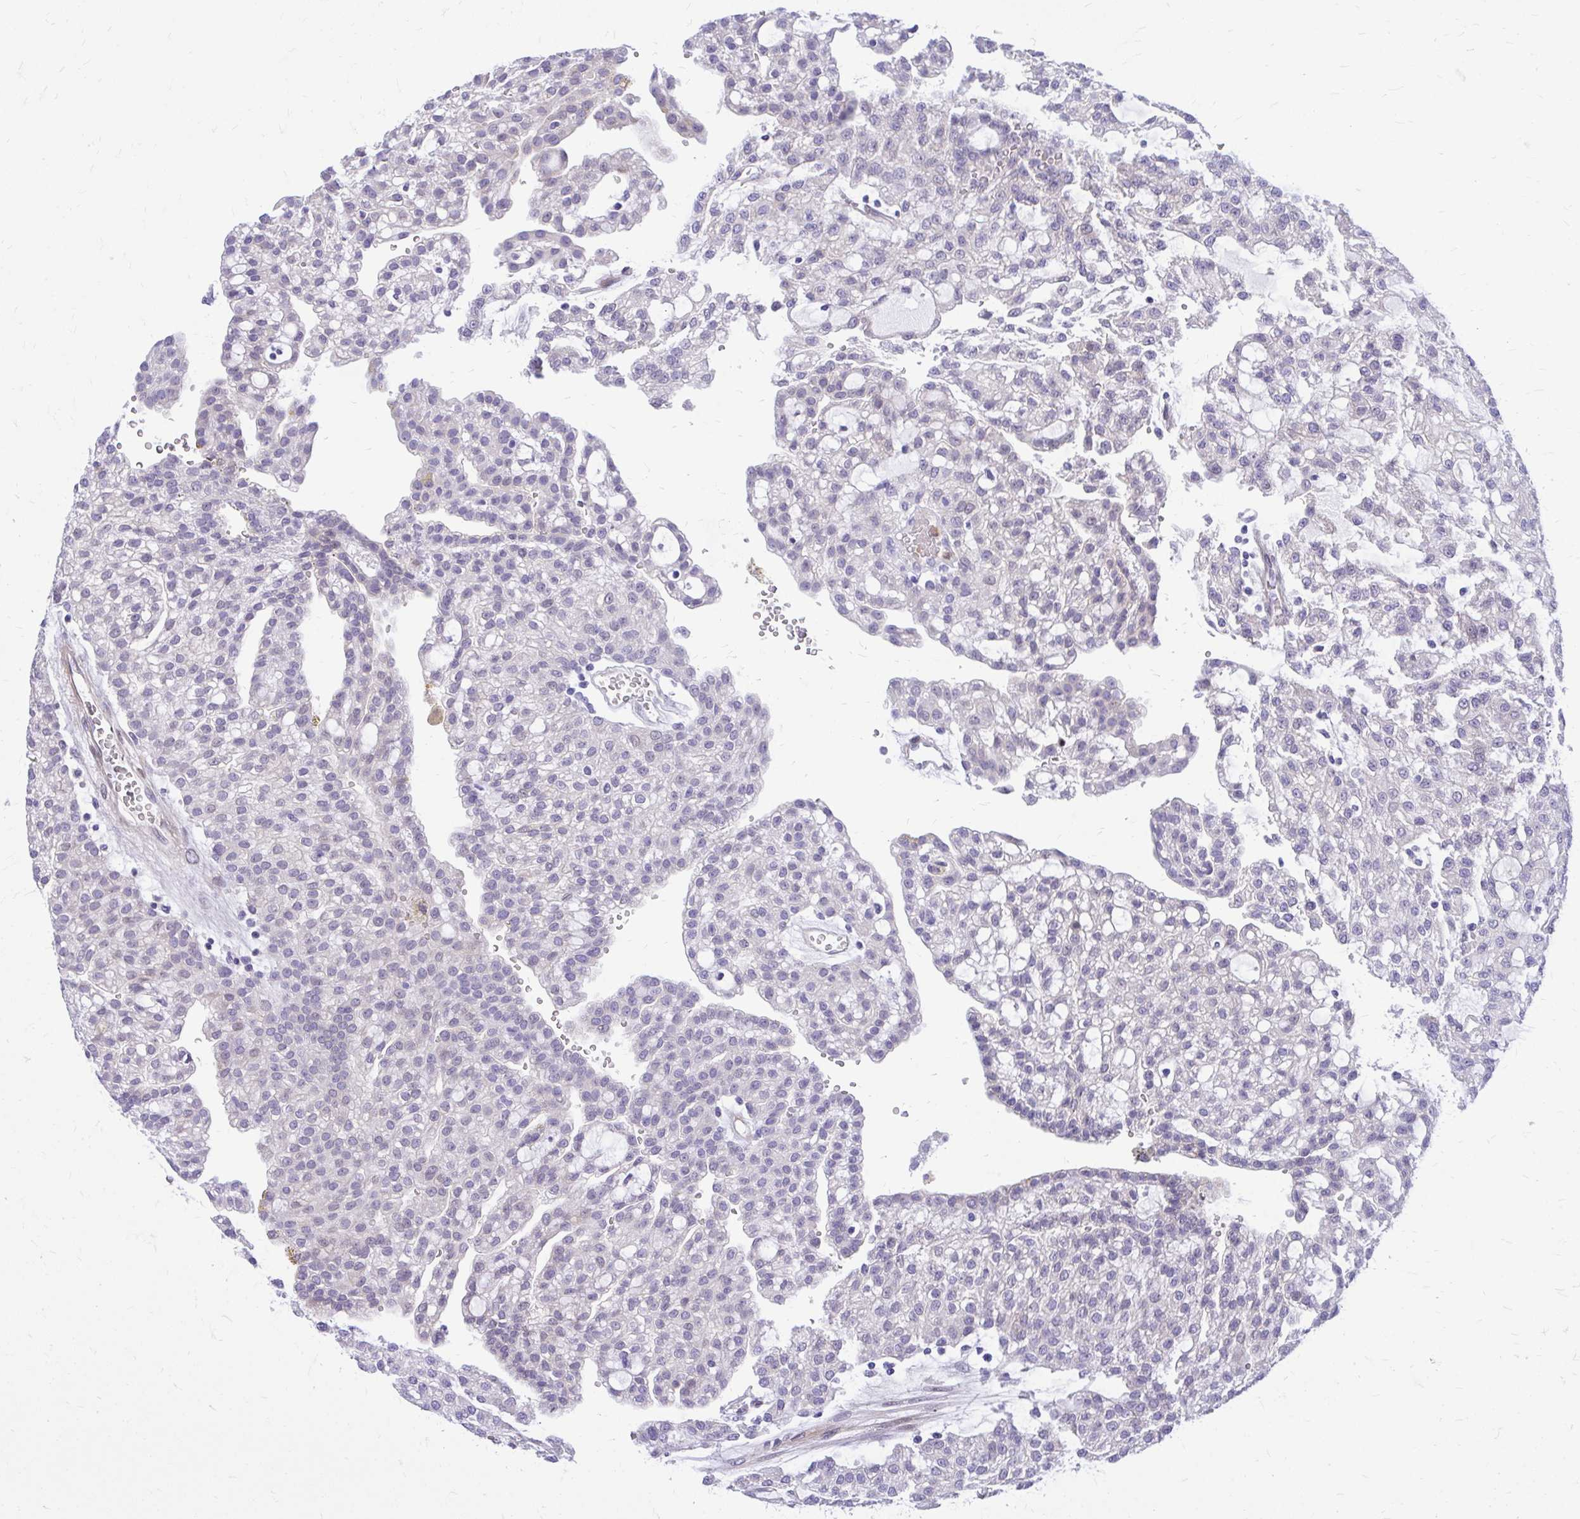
{"staining": {"intensity": "negative", "quantity": "none", "location": "none"}, "tissue": "renal cancer", "cell_type": "Tumor cells", "image_type": "cancer", "snomed": [{"axis": "morphology", "description": "Adenocarcinoma, NOS"}, {"axis": "topography", "description": "Kidney"}], "caption": "Adenocarcinoma (renal) was stained to show a protein in brown. There is no significant staining in tumor cells.", "gene": "ADAMTSL1", "patient": {"sex": "male", "age": 63}}